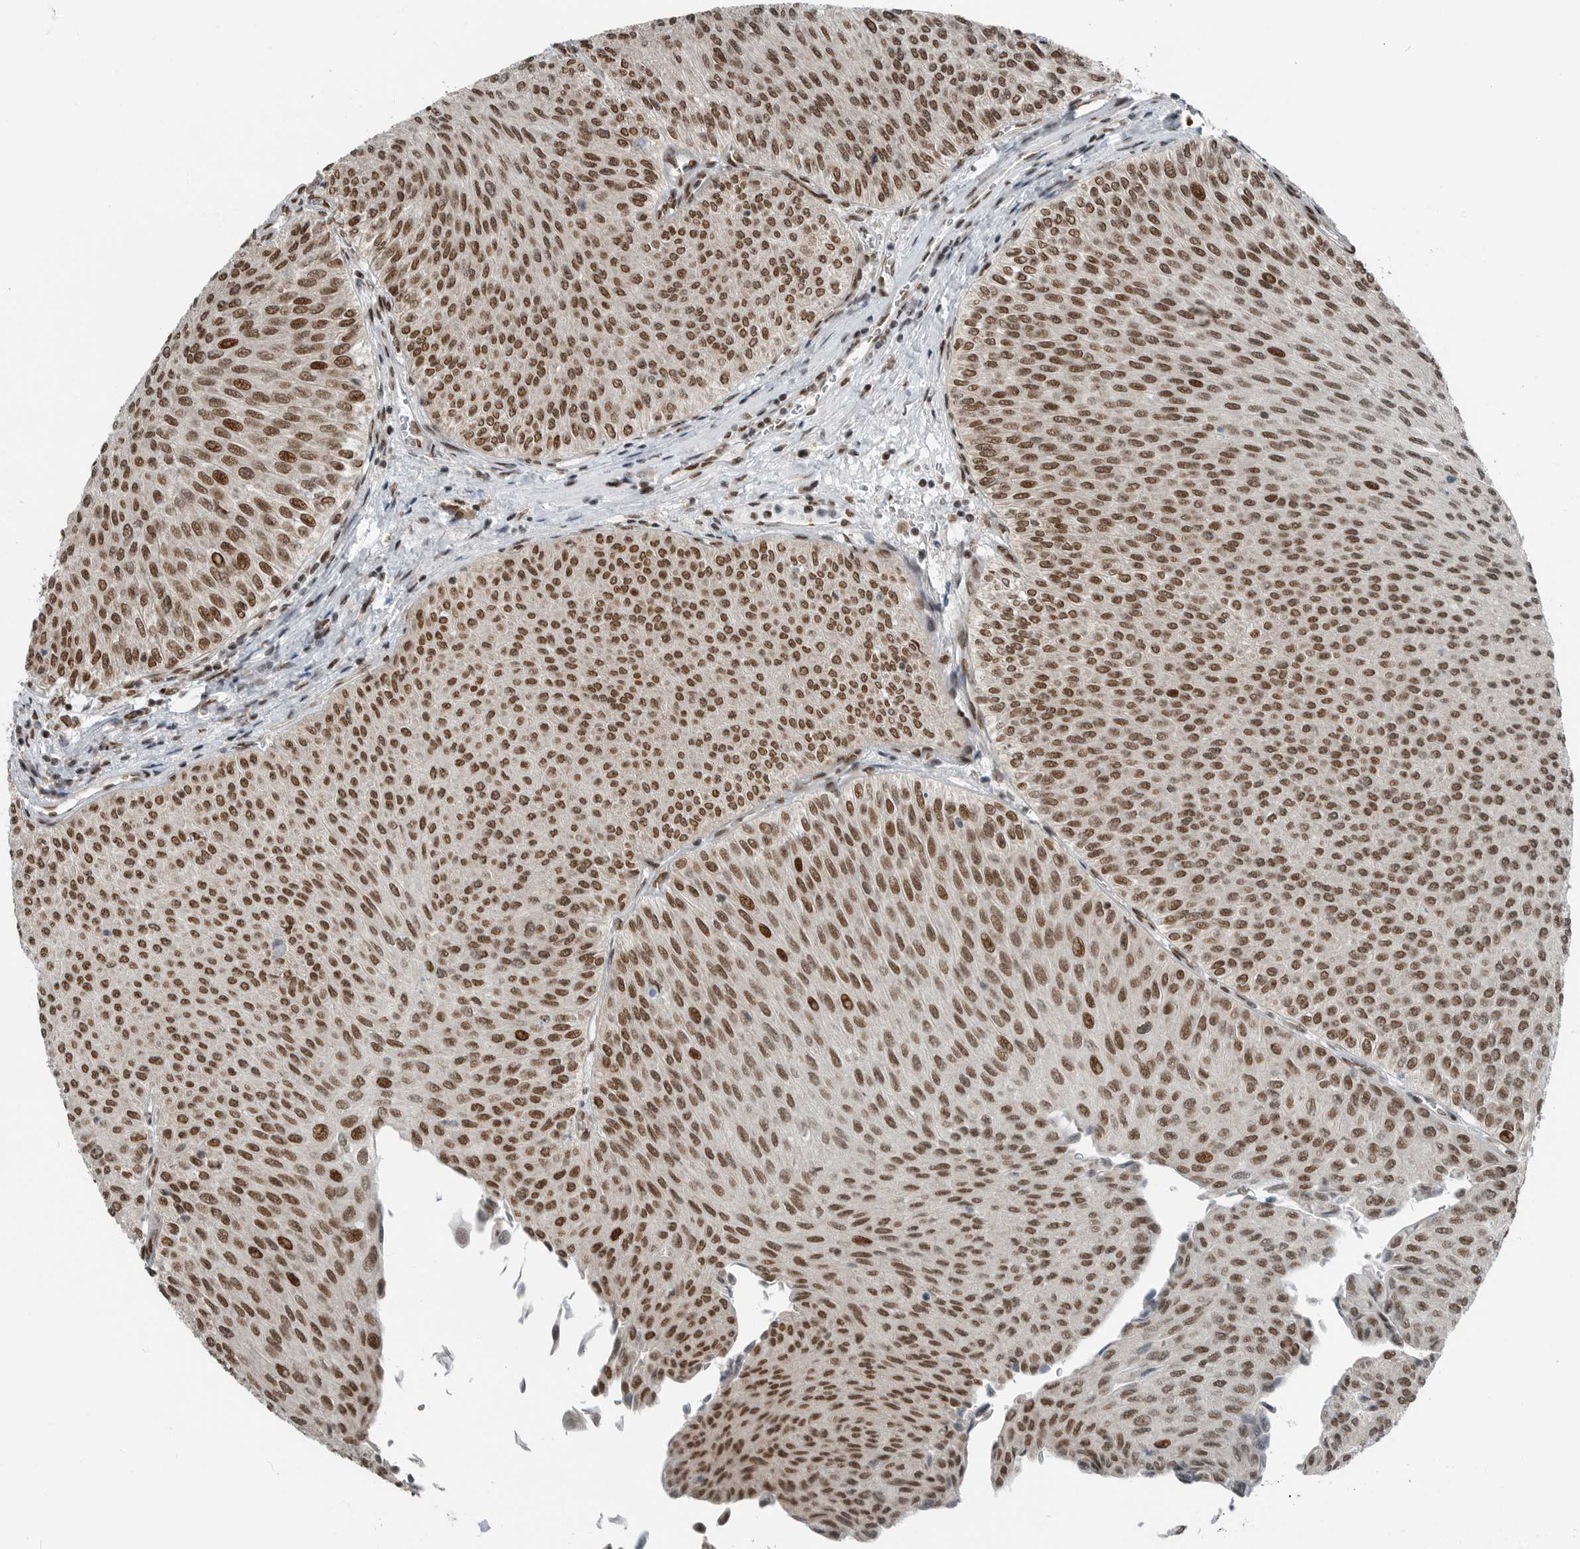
{"staining": {"intensity": "moderate", "quantity": ">75%", "location": "nuclear"}, "tissue": "urothelial cancer", "cell_type": "Tumor cells", "image_type": "cancer", "snomed": [{"axis": "morphology", "description": "Urothelial carcinoma, Low grade"}, {"axis": "topography", "description": "Urinary bladder"}], "caption": "Immunohistochemical staining of urothelial cancer demonstrates moderate nuclear protein staining in about >75% of tumor cells.", "gene": "BLZF1", "patient": {"sex": "male", "age": 78}}